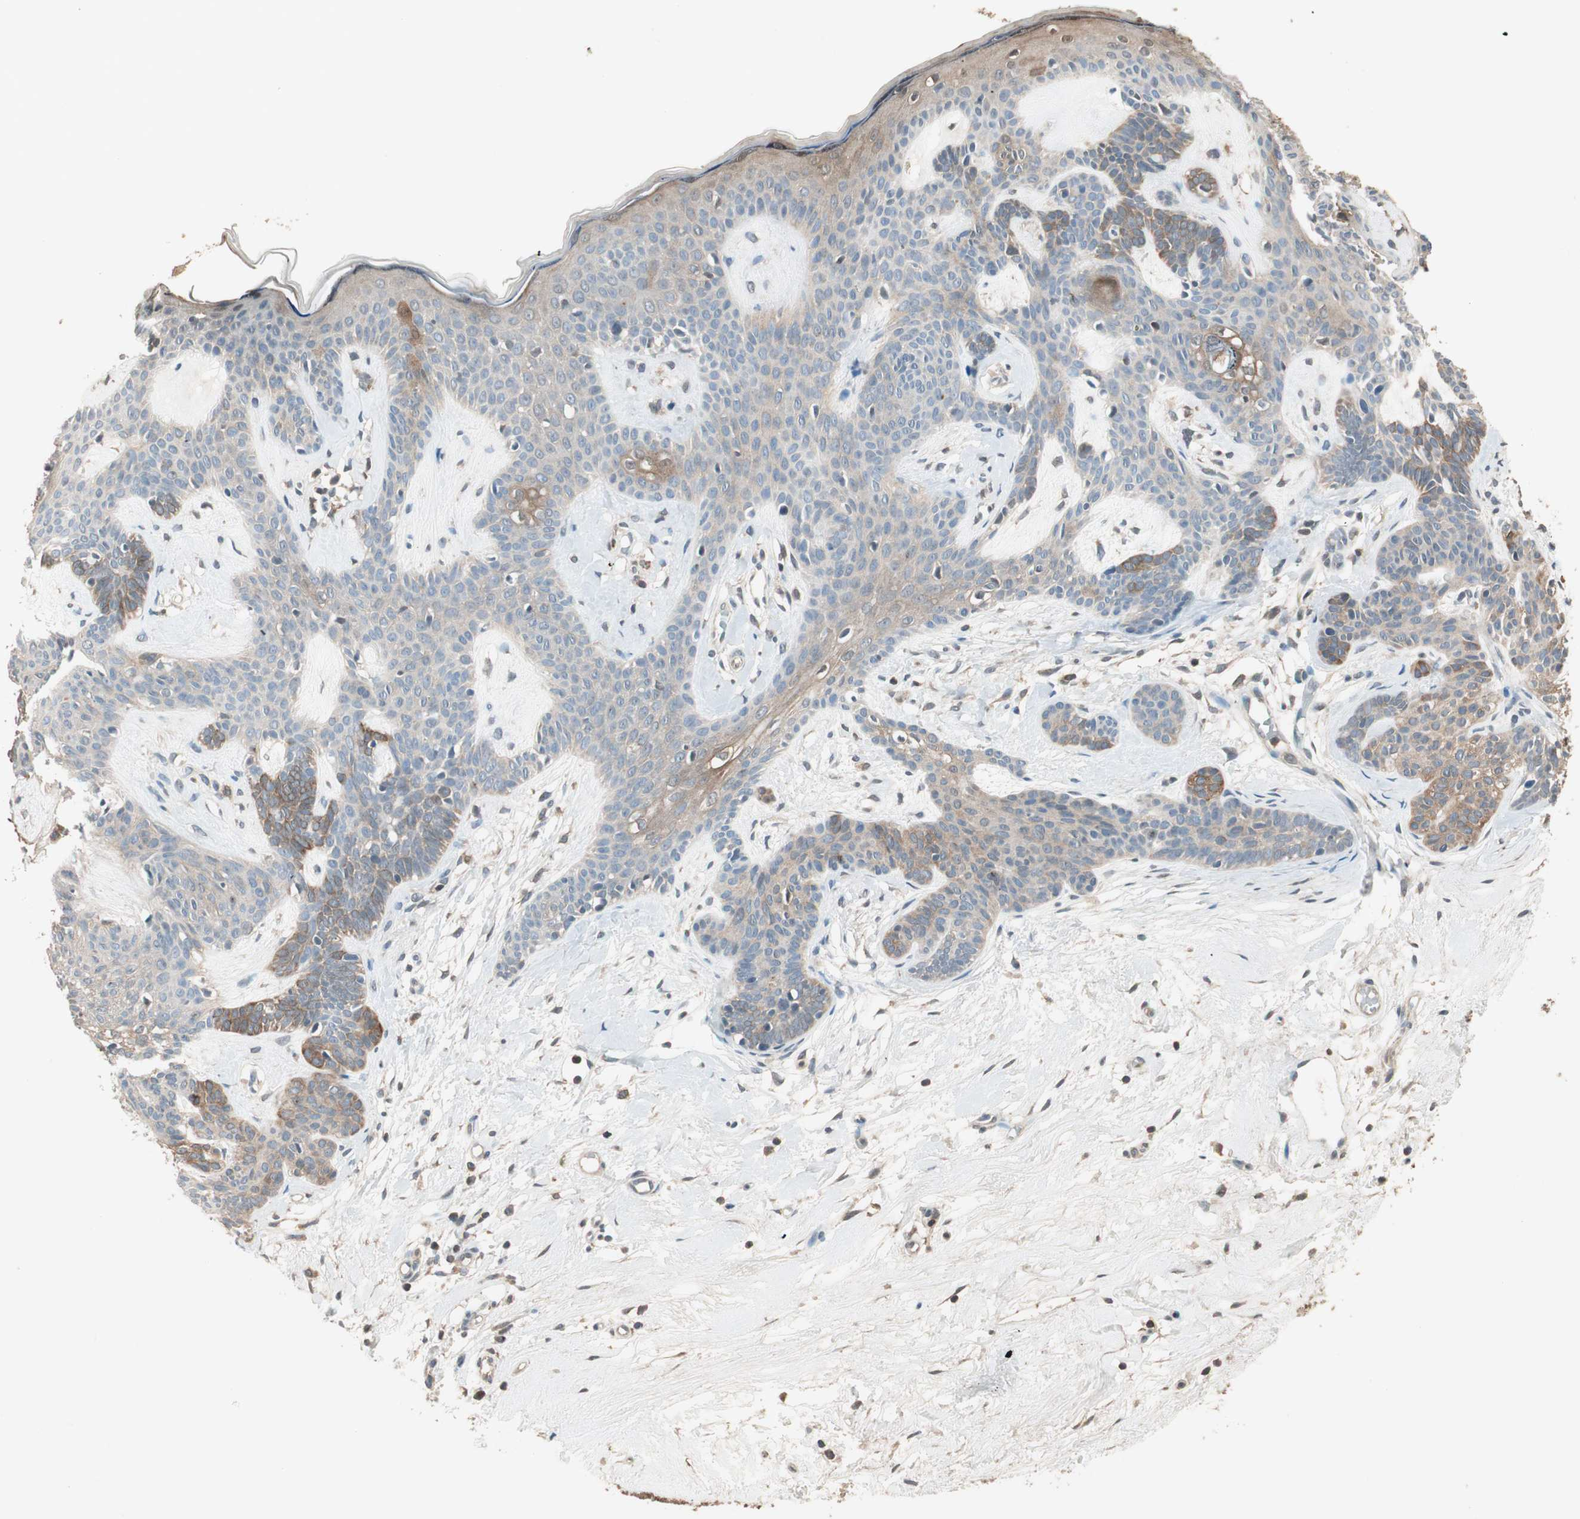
{"staining": {"intensity": "moderate", "quantity": "<25%", "location": "cytoplasmic/membranous"}, "tissue": "skin cancer", "cell_type": "Tumor cells", "image_type": "cancer", "snomed": [{"axis": "morphology", "description": "Developmental malformation"}, {"axis": "morphology", "description": "Basal cell carcinoma"}, {"axis": "topography", "description": "Skin"}], "caption": "This is a histology image of immunohistochemistry staining of skin cancer, which shows moderate expression in the cytoplasmic/membranous of tumor cells.", "gene": "TRIM21", "patient": {"sex": "female", "age": 62}}